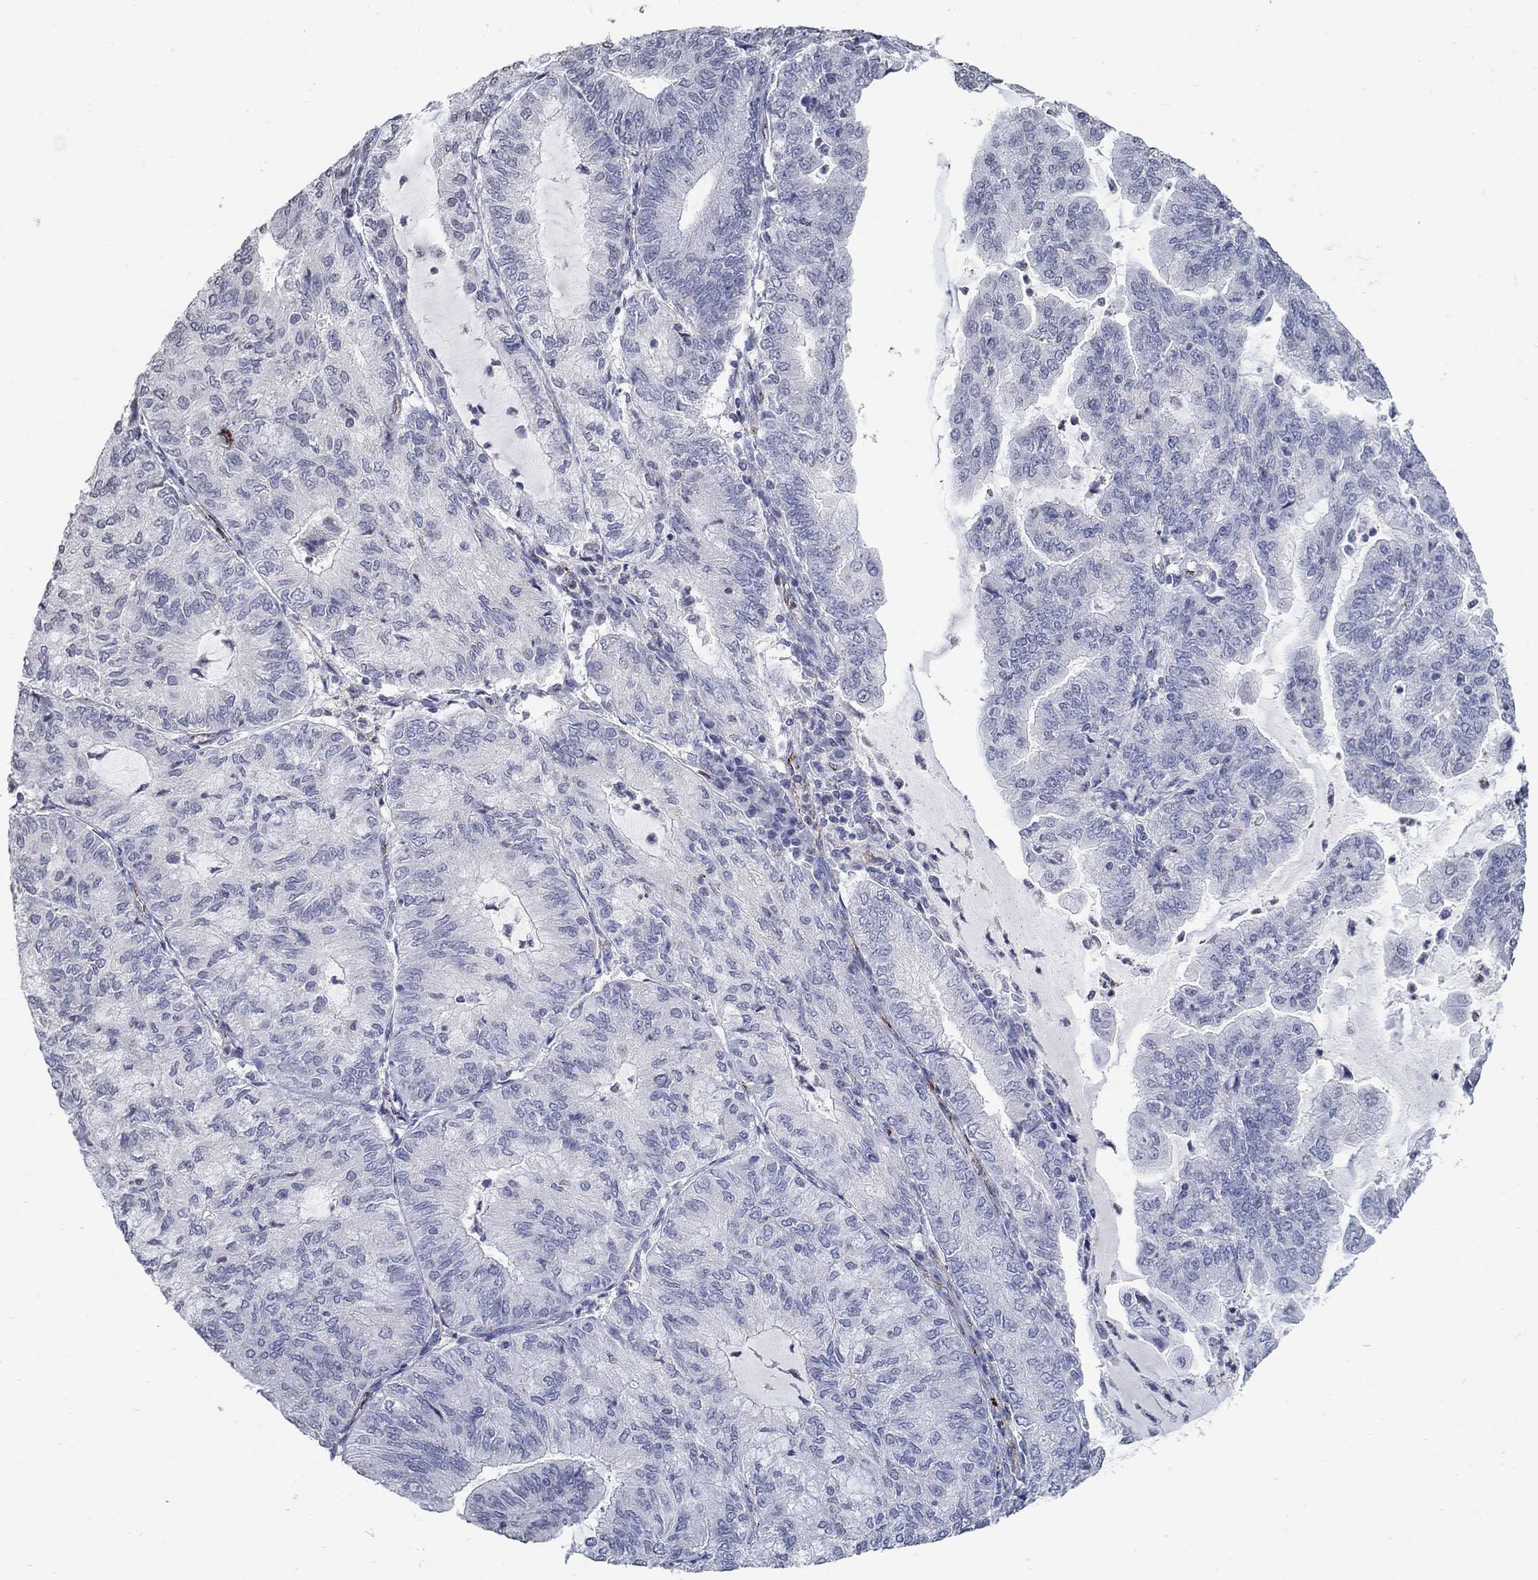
{"staining": {"intensity": "negative", "quantity": "none", "location": "none"}, "tissue": "endometrial cancer", "cell_type": "Tumor cells", "image_type": "cancer", "snomed": [{"axis": "morphology", "description": "Adenocarcinoma, NOS"}, {"axis": "topography", "description": "Endometrium"}], "caption": "High power microscopy photomicrograph of an immunohistochemistry micrograph of adenocarcinoma (endometrial), revealing no significant expression in tumor cells.", "gene": "TINAG", "patient": {"sex": "female", "age": 82}}